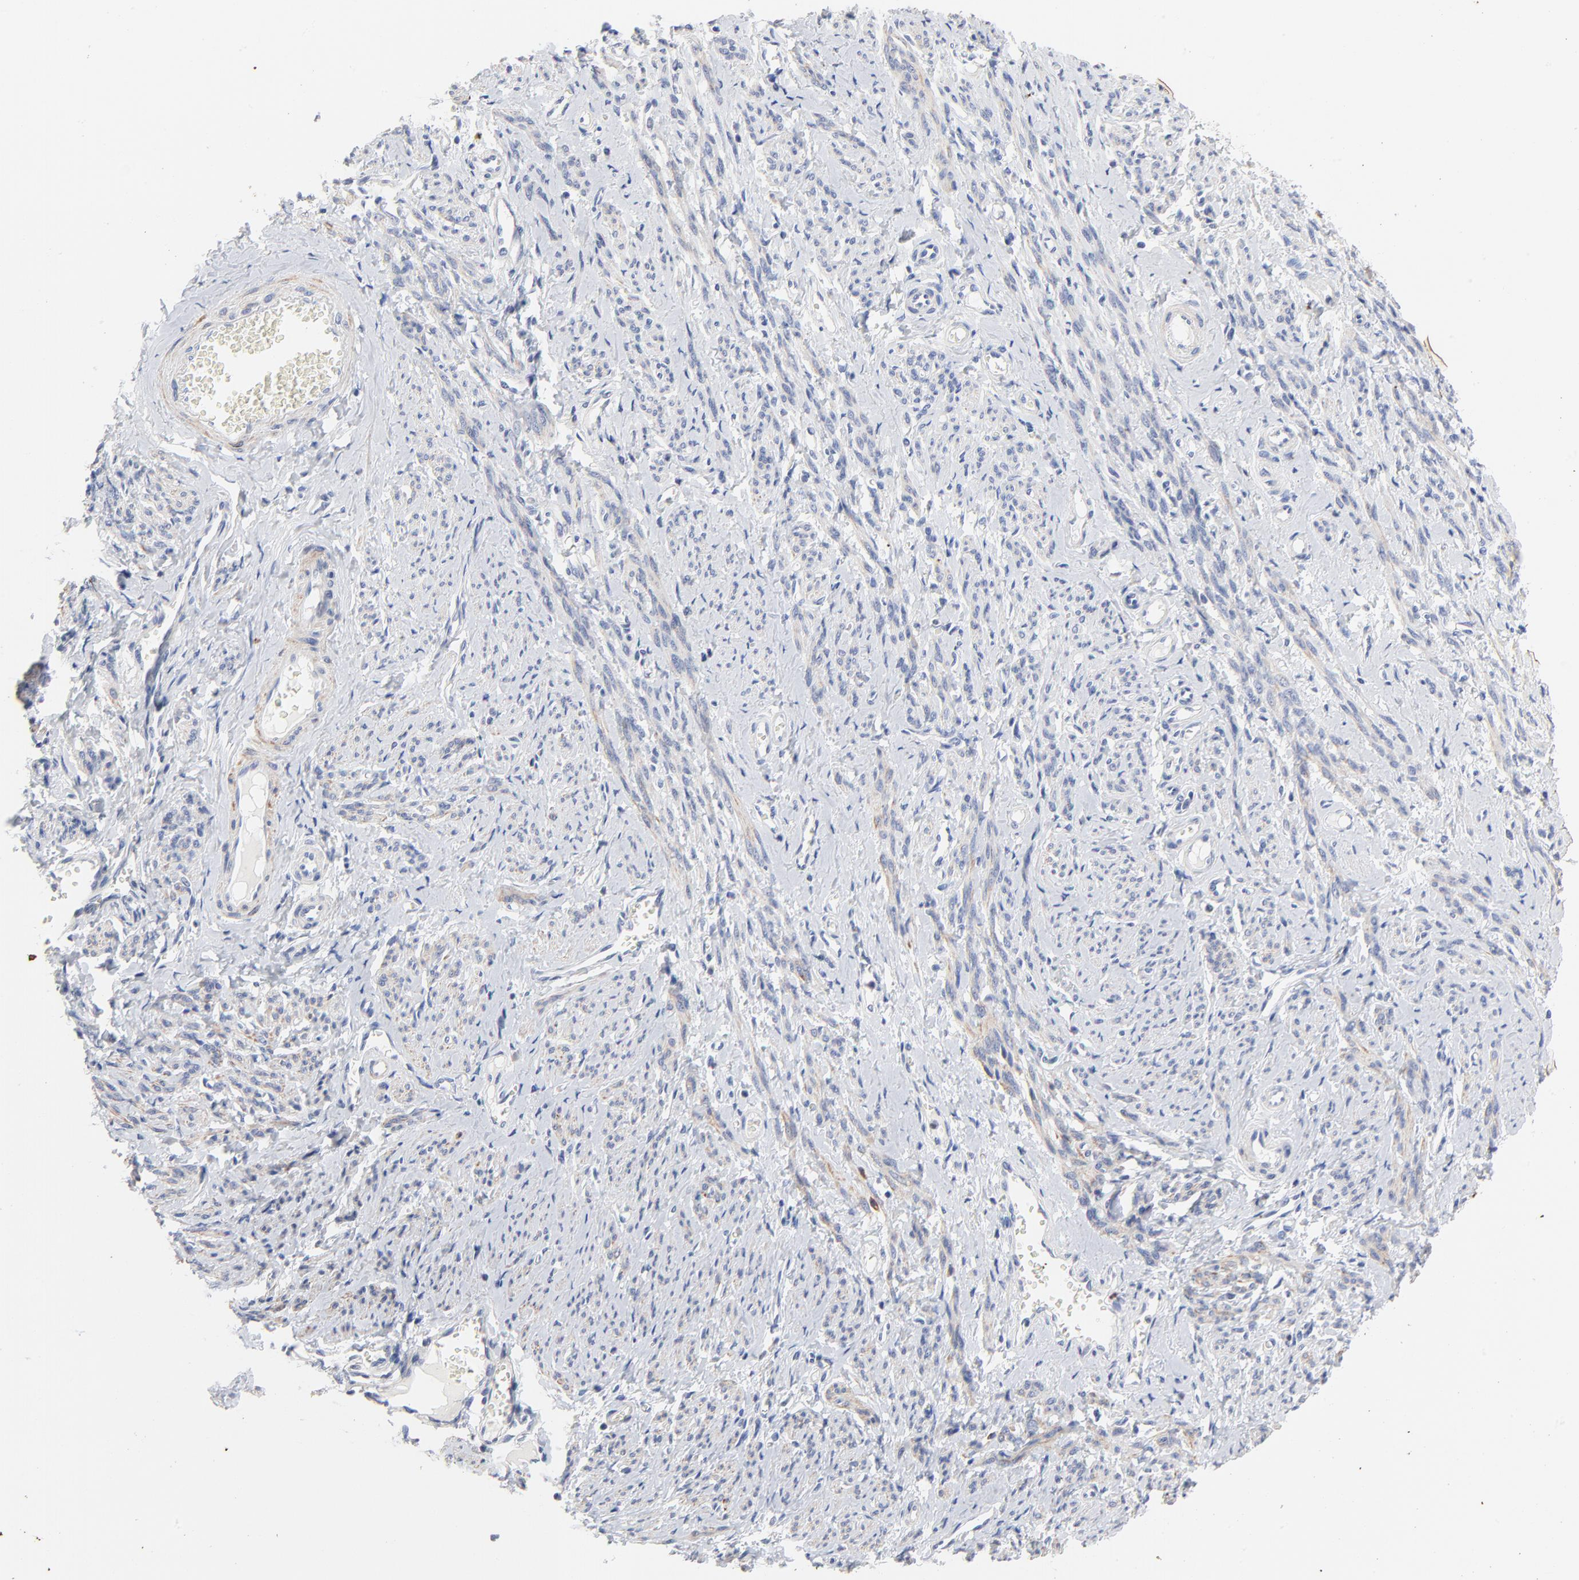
{"staining": {"intensity": "weak", "quantity": "25%-75%", "location": "cytoplasmic/membranous"}, "tissue": "smooth muscle", "cell_type": "Smooth muscle cells", "image_type": "normal", "snomed": [{"axis": "morphology", "description": "Normal tissue, NOS"}, {"axis": "topography", "description": "Cervix"}, {"axis": "topography", "description": "Endometrium"}], "caption": "Human smooth muscle stained with a brown dye displays weak cytoplasmic/membranous positive positivity in about 25%-75% of smooth muscle cells.", "gene": "AADAC", "patient": {"sex": "female", "age": 65}}